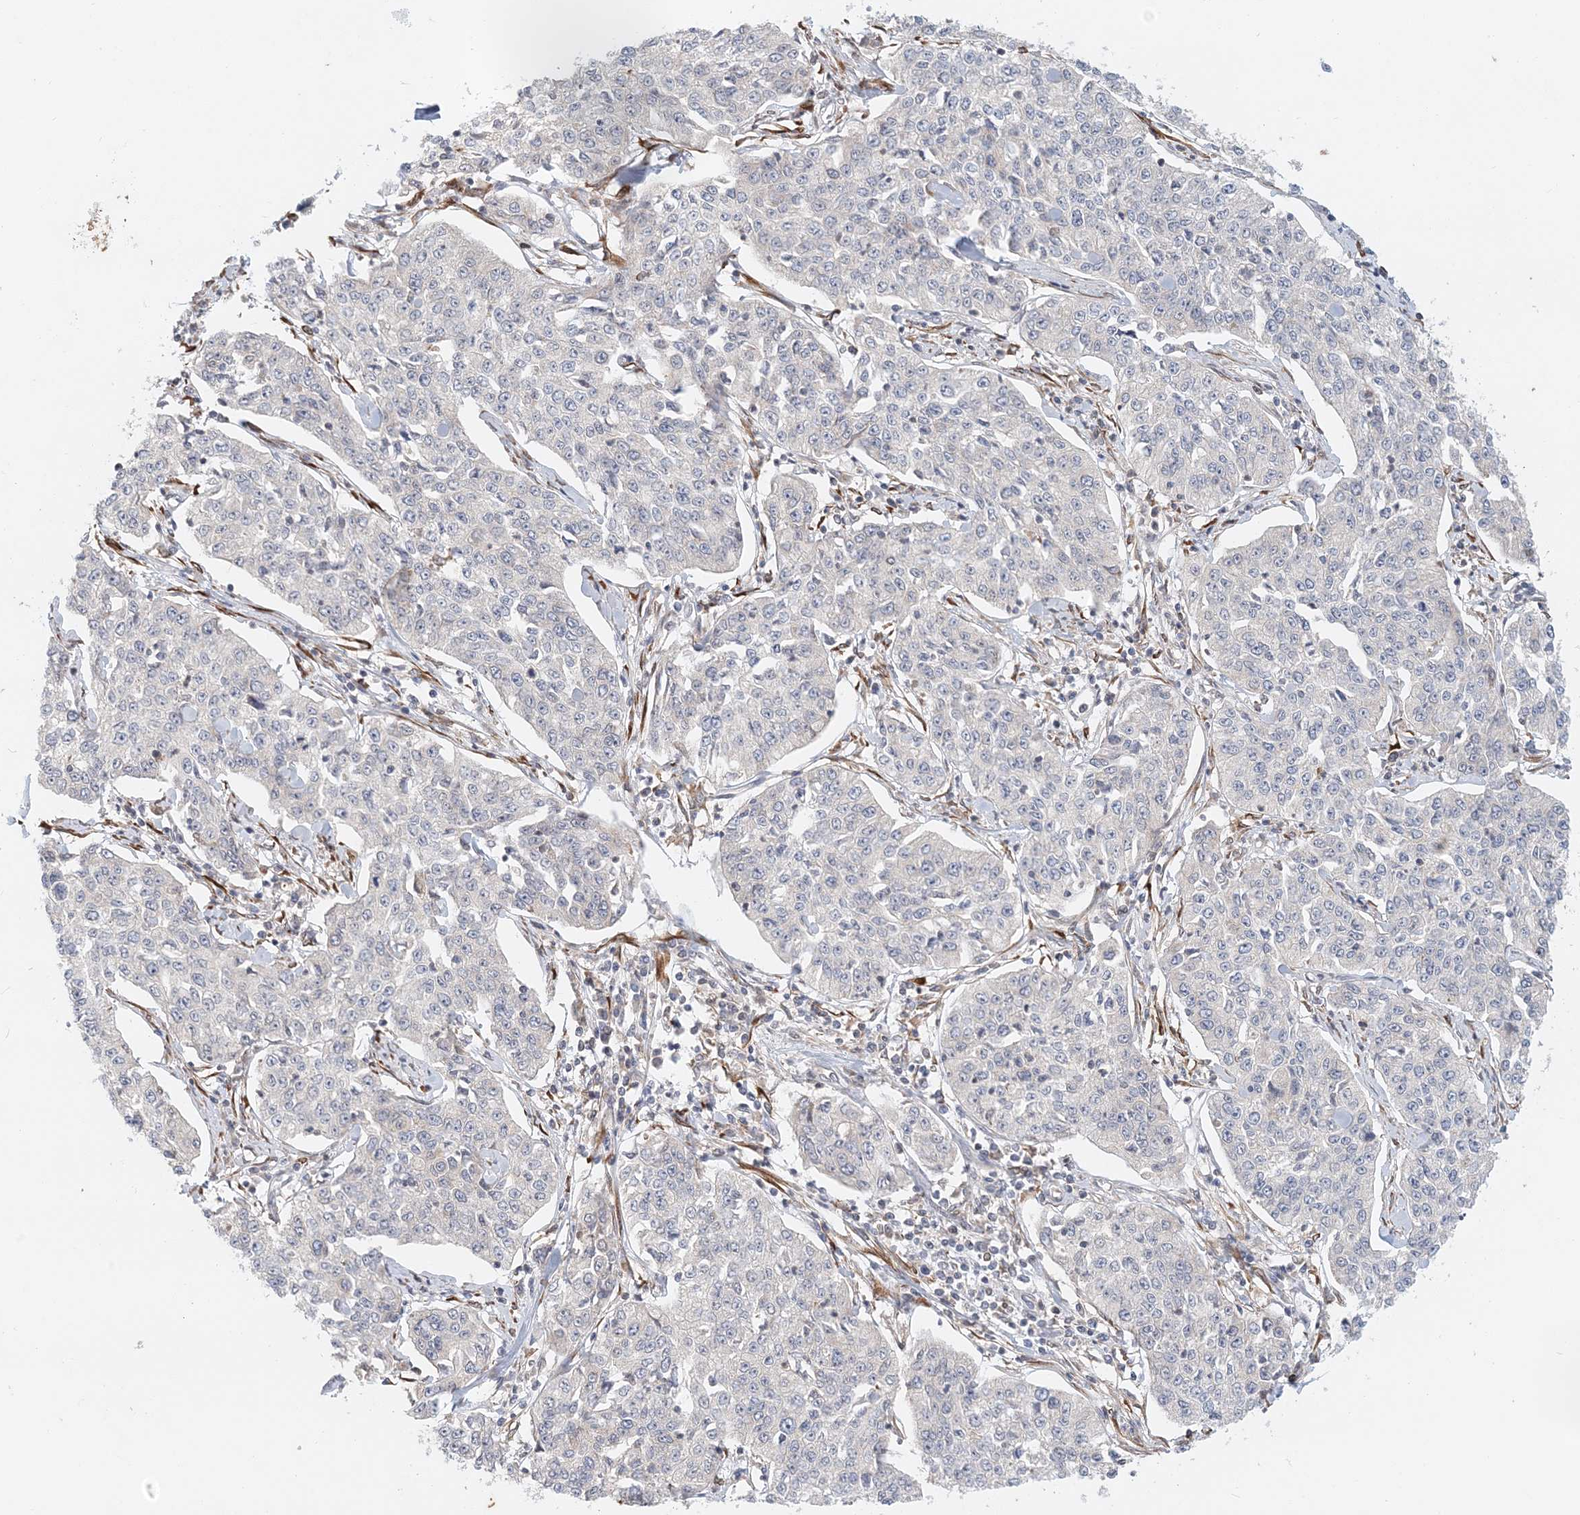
{"staining": {"intensity": "negative", "quantity": "none", "location": "none"}, "tissue": "cervical cancer", "cell_type": "Tumor cells", "image_type": "cancer", "snomed": [{"axis": "morphology", "description": "Squamous cell carcinoma, NOS"}, {"axis": "topography", "description": "Cervix"}], "caption": "Immunohistochemistry micrograph of squamous cell carcinoma (cervical) stained for a protein (brown), which exhibits no positivity in tumor cells.", "gene": "PCYOX1L", "patient": {"sex": "female", "age": 35}}